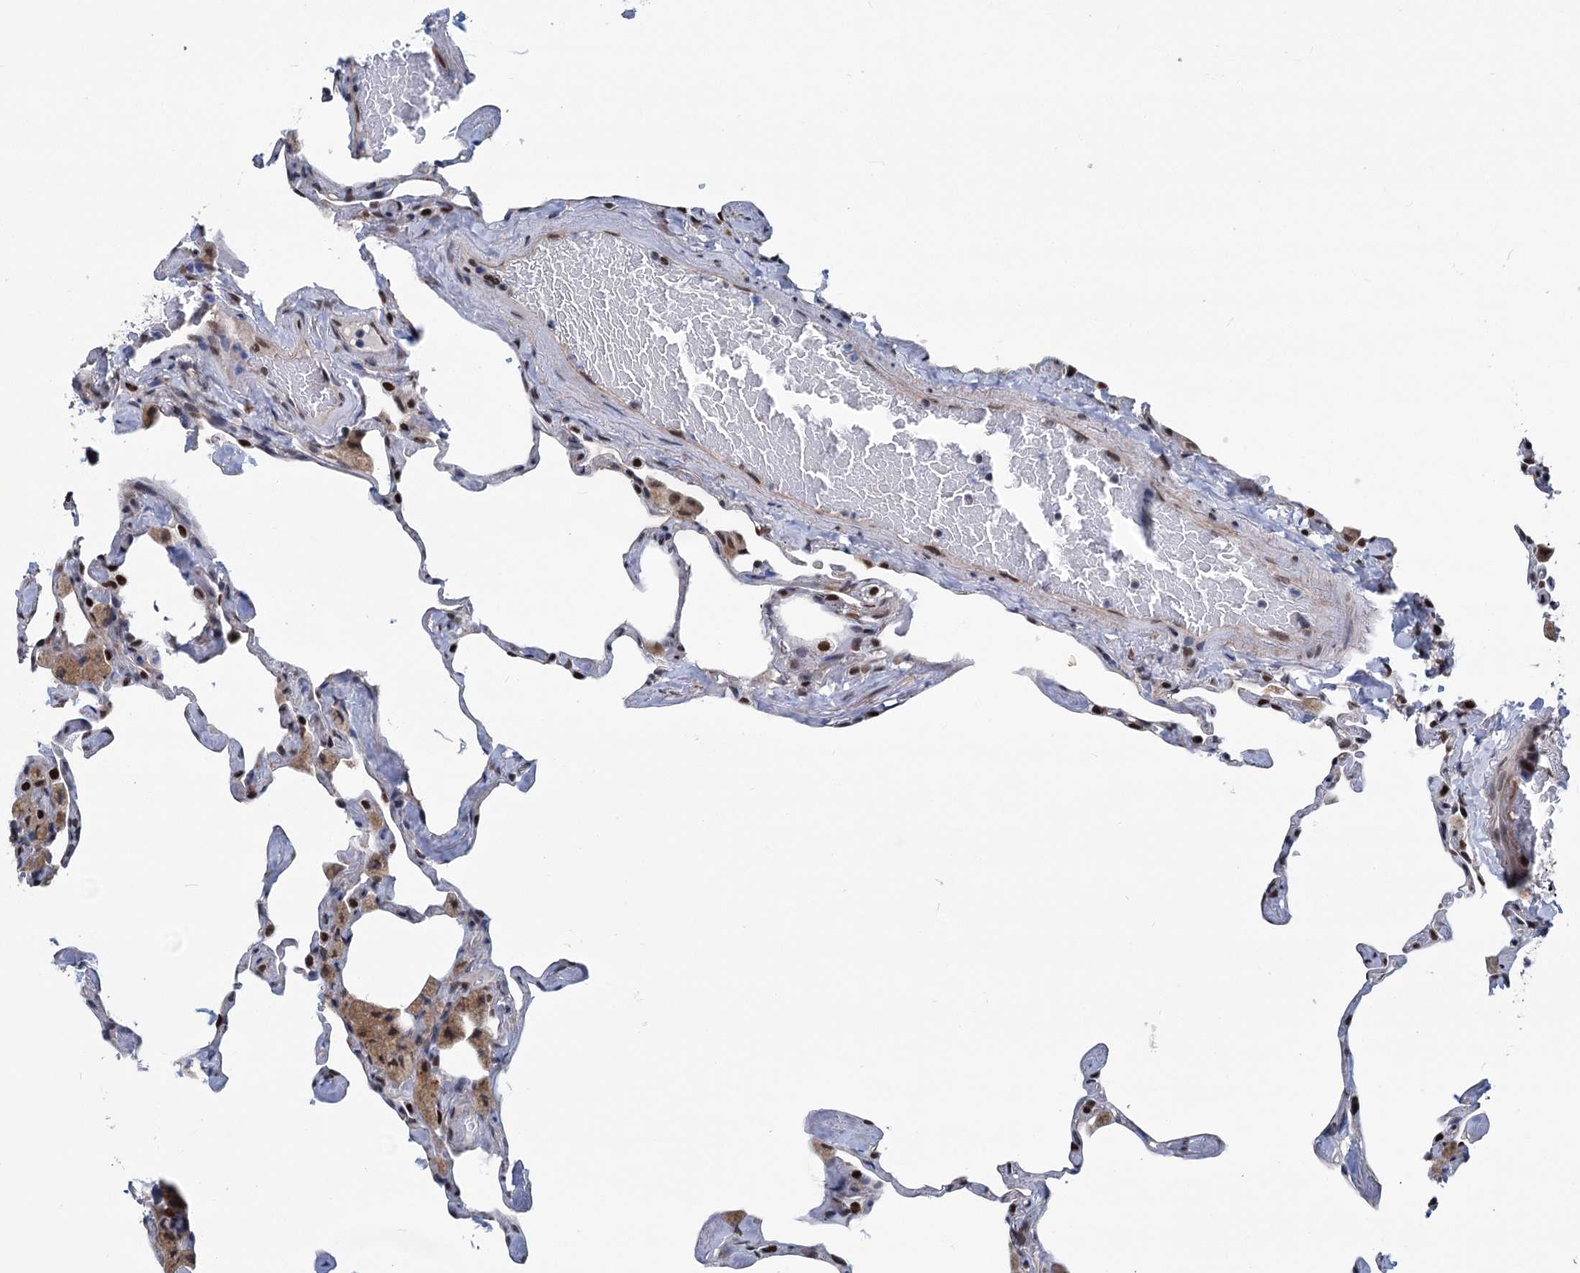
{"staining": {"intensity": "moderate", "quantity": "<25%", "location": "nuclear"}, "tissue": "lung", "cell_type": "Alveolar cells", "image_type": "normal", "snomed": [{"axis": "morphology", "description": "Normal tissue, NOS"}, {"axis": "topography", "description": "Lung"}], "caption": "Immunohistochemistry of benign lung exhibits low levels of moderate nuclear positivity in about <25% of alveolar cells.", "gene": "MORN3", "patient": {"sex": "male", "age": 65}}